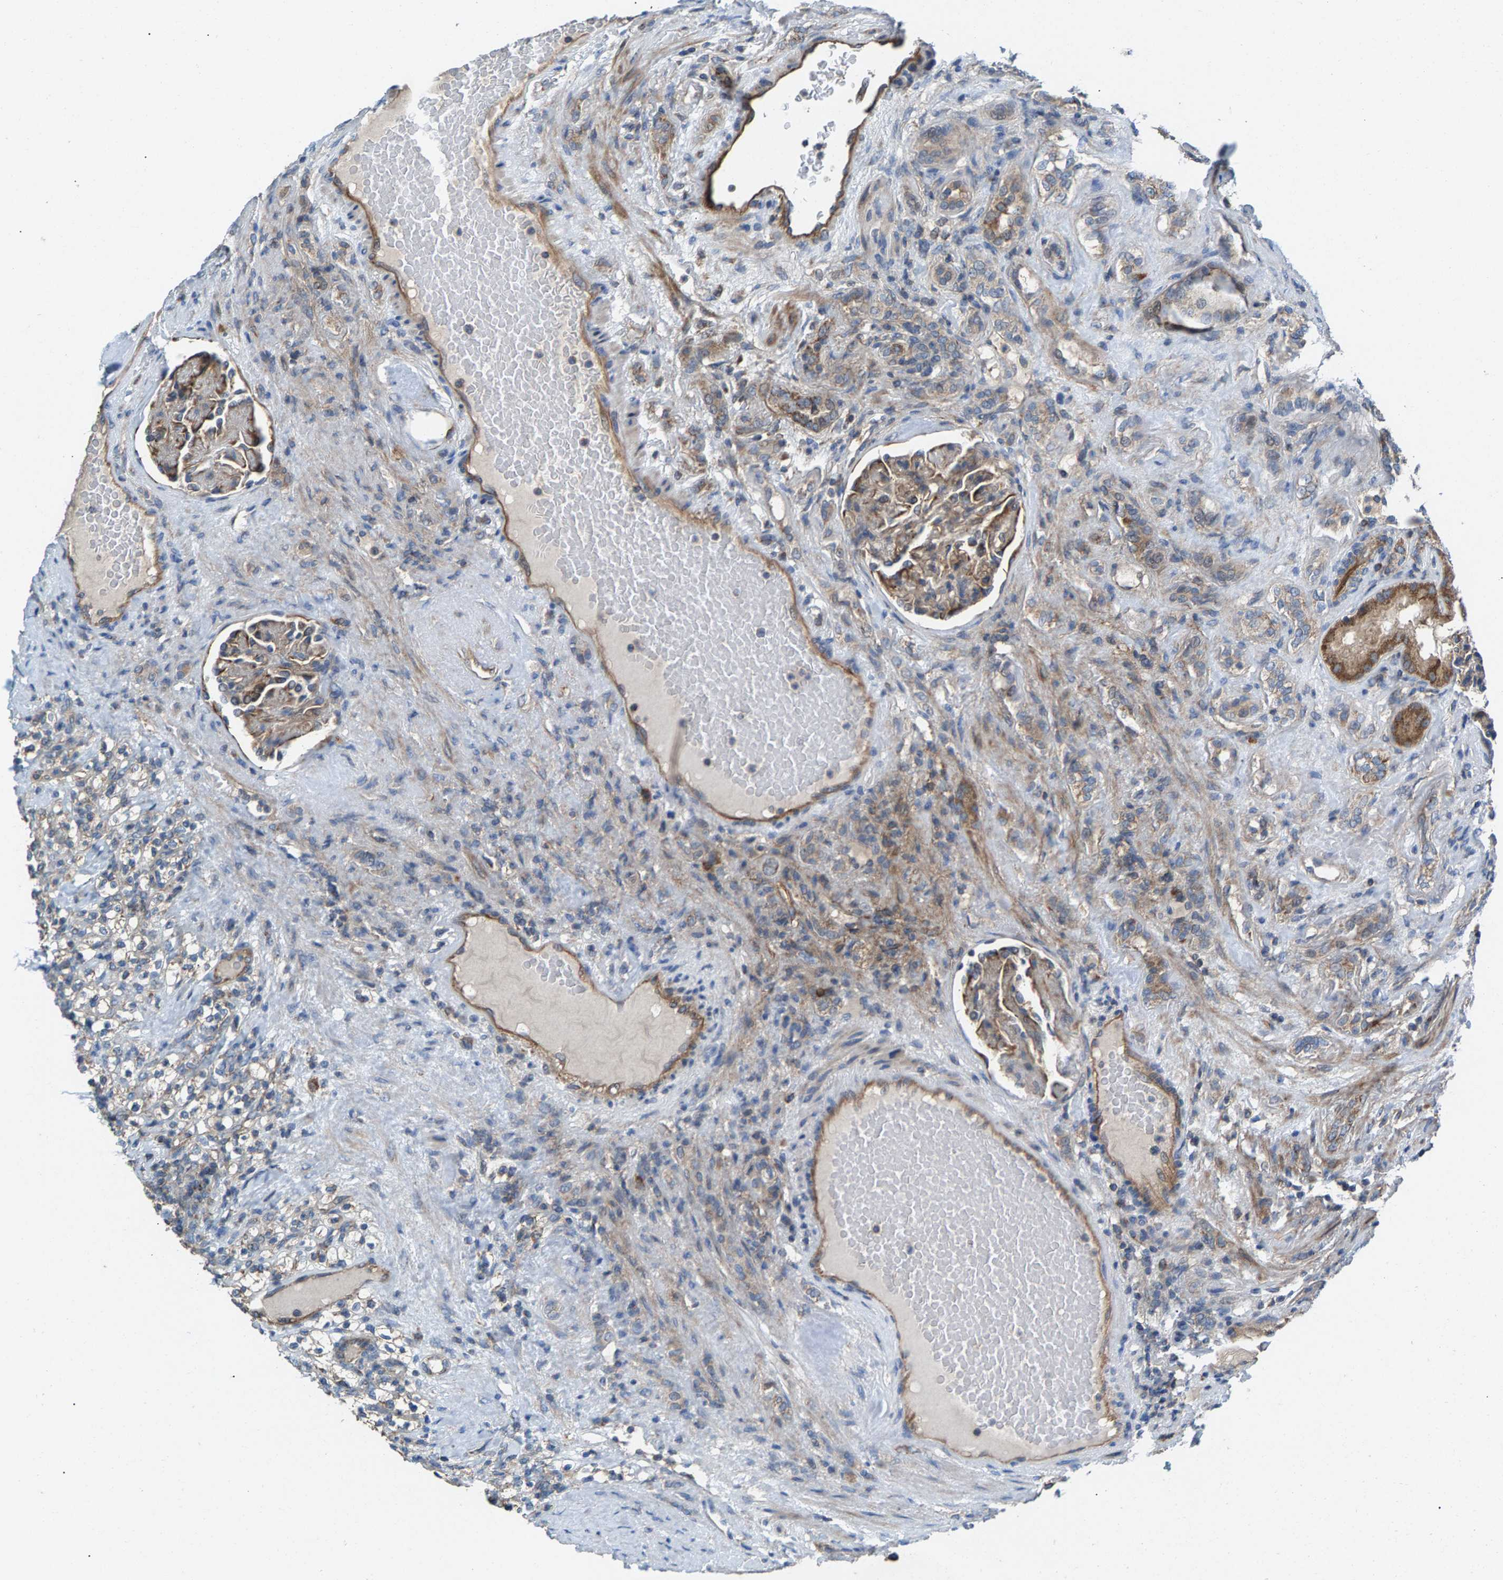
{"staining": {"intensity": "weak", "quantity": "<25%", "location": "cytoplasmic/membranous"}, "tissue": "renal cancer", "cell_type": "Tumor cells", "image_type": "cancer", "snomed": [{"axis": "morphology", "description": "Normal tissue, NOS"}, {"axis": "morphology", "description": "Adenocarcinoma, NOS"}, {"axis": "topography", "description": "Kidney"}], "caption": "IHC photomicrograph of human adenocarcinoma (renal) stained for a protein (brown), which exhibits no positivity in tumor cells. (DAB (3,3'-diaminobenzidine) immunohistochemistry (IHC), high magnification).", "gene": "MRM1", "patient": {"sex": "female", "age": 72}}